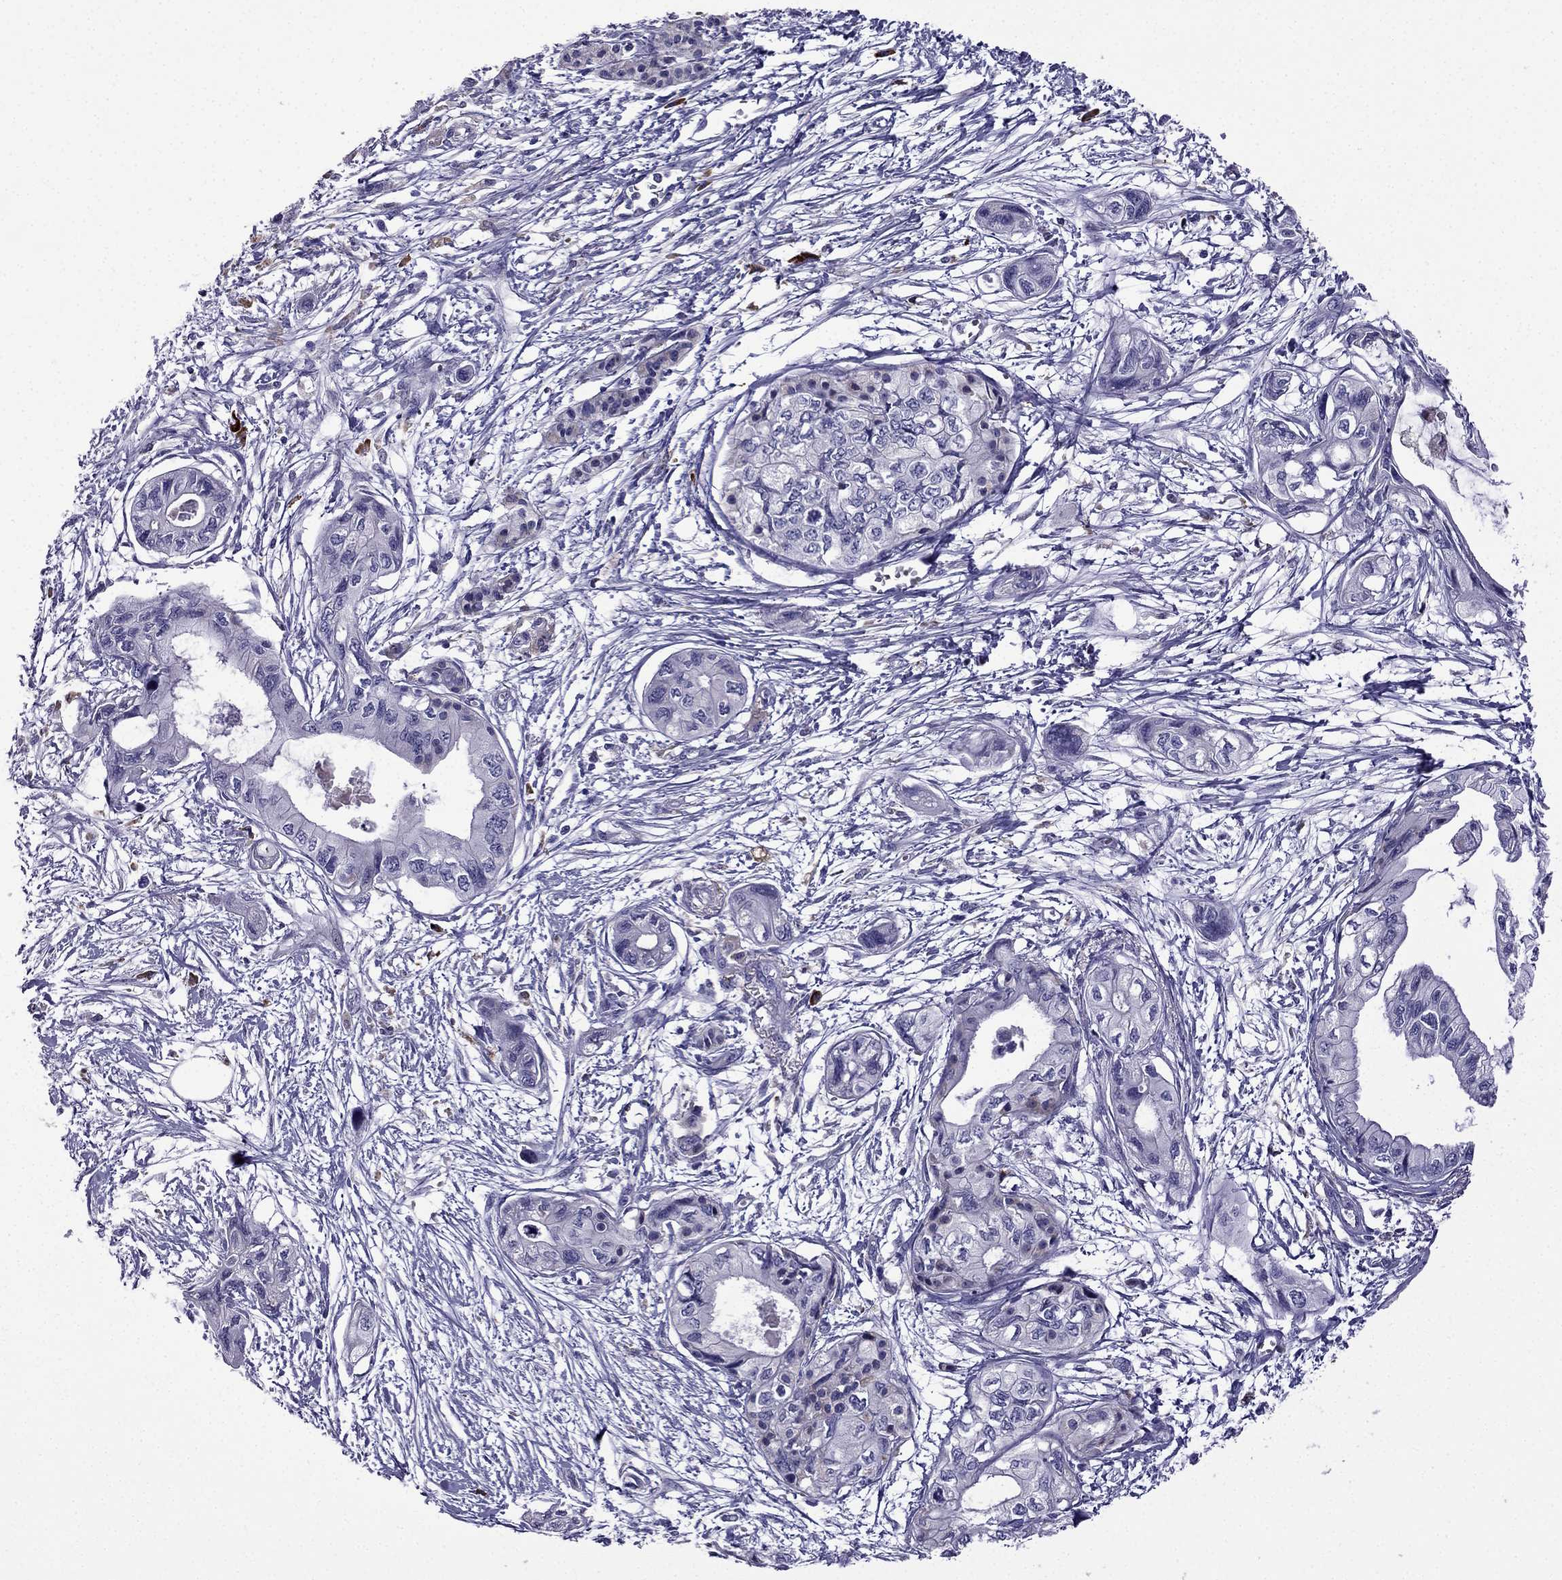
{"staining": {"intensity": "negative", "quantity": "none", "location": "none"}, "tissue": "pancreatic cancer", "cell_type": "Tumor cells", "image_type": "cancer", "snomed": [{"axis": "morphology", "description": "Adenocarcinoma, NOS"}, {"axis": "topography", "description": "Pancreas"}], "caption": "There is no significant staining in tumor cells of adenocarcinoma (pancreatic).", "gene": "TSSK4", "patient": {"sex": "female", "age": 76}}